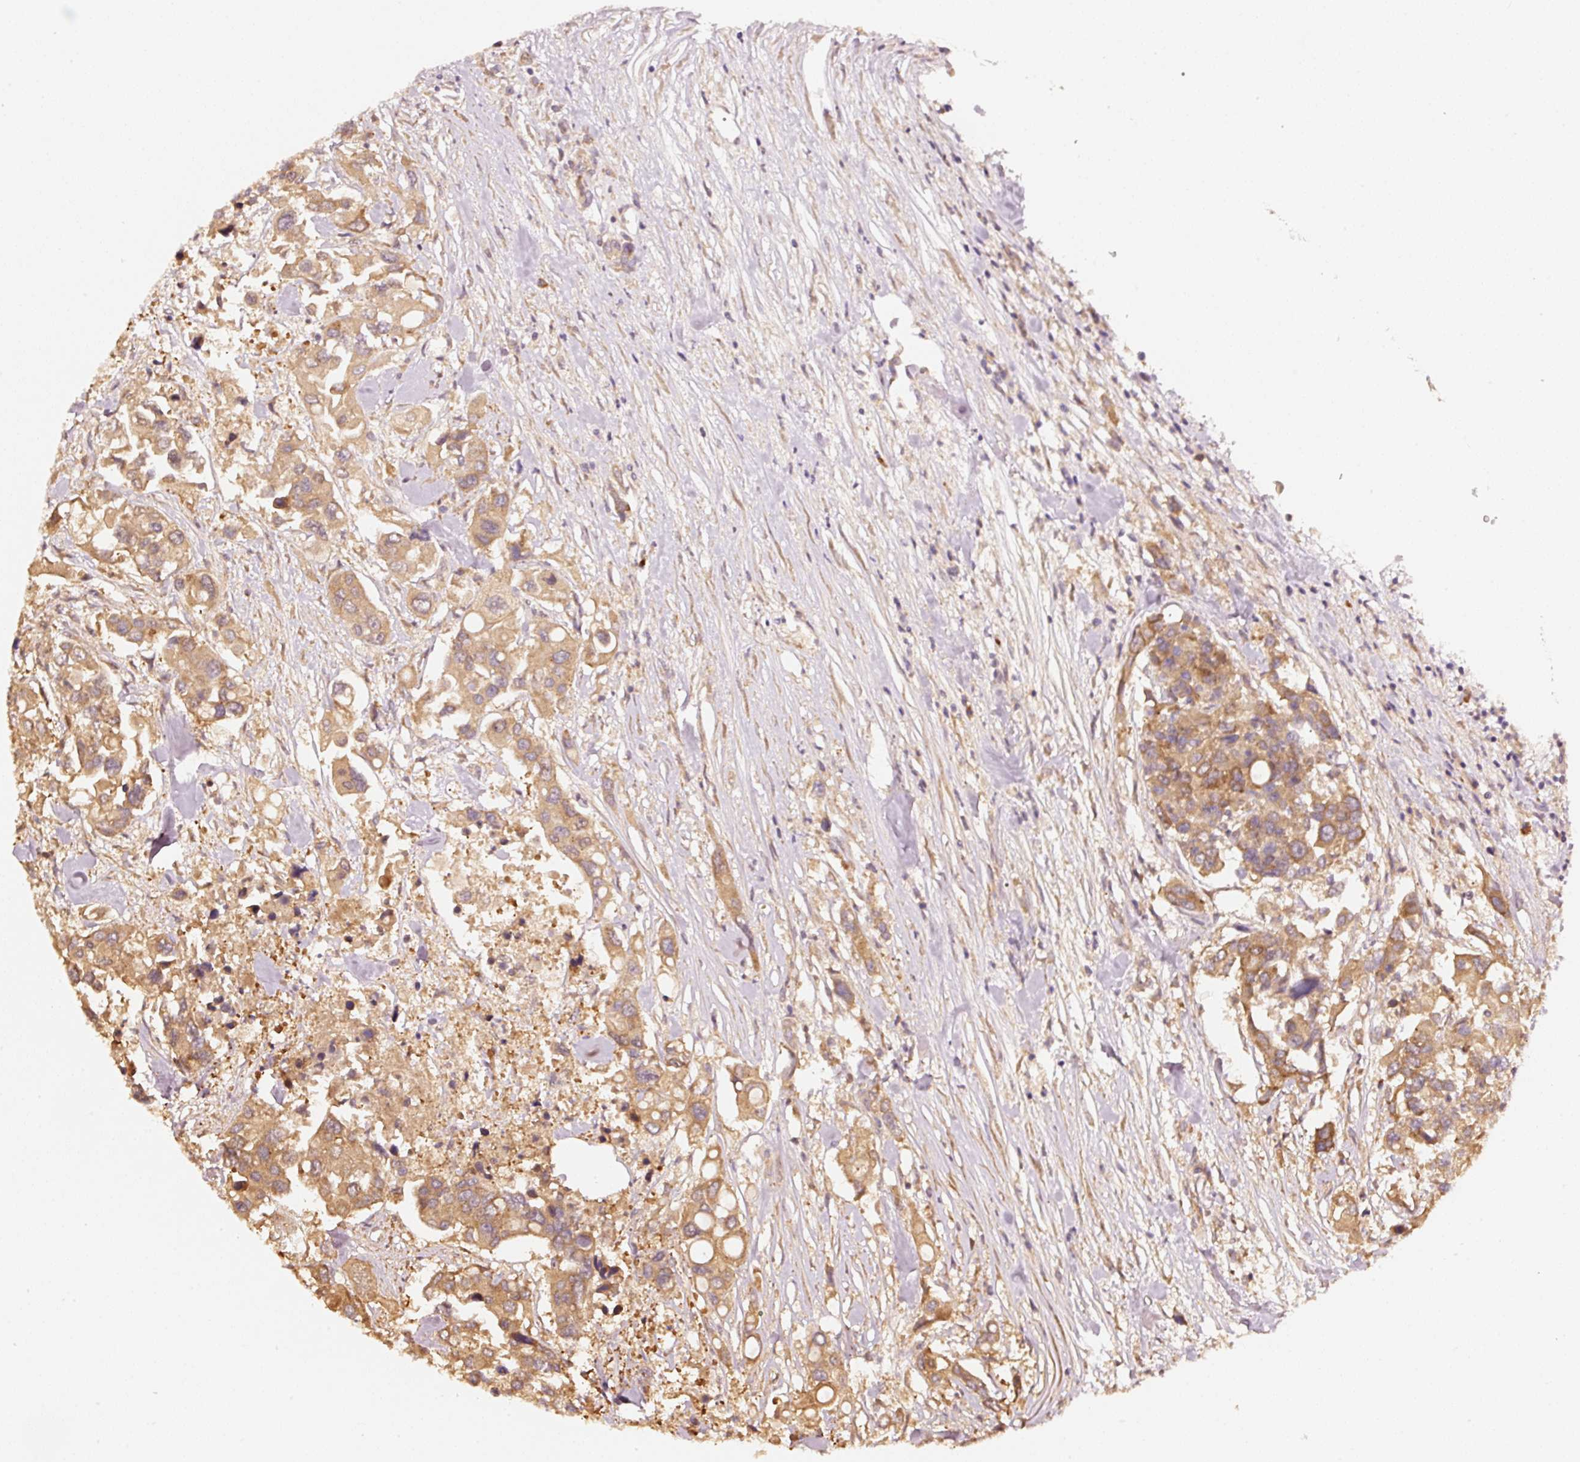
{"staining": {"intensity": "moderate", "quantity": ">75%", "location": "cytoplasmic/membranous"}, "tissue": "colorectal cancer", "cell_type": "Tumor cells", "image_type": "cancer", "snomed": [{"axis": "morphology", "description": "Adenocarcinoma, NOS"}, {"axis": "topography", "description": "Colon"}], "caption": "Protein staining of colorectal adenocarcinoma tissue displays moderate cytoplasmic/membranous expression in about >75% of tumor cells.", "gene": "STAU1", "patient": {"sex": "male", "age": 77}}